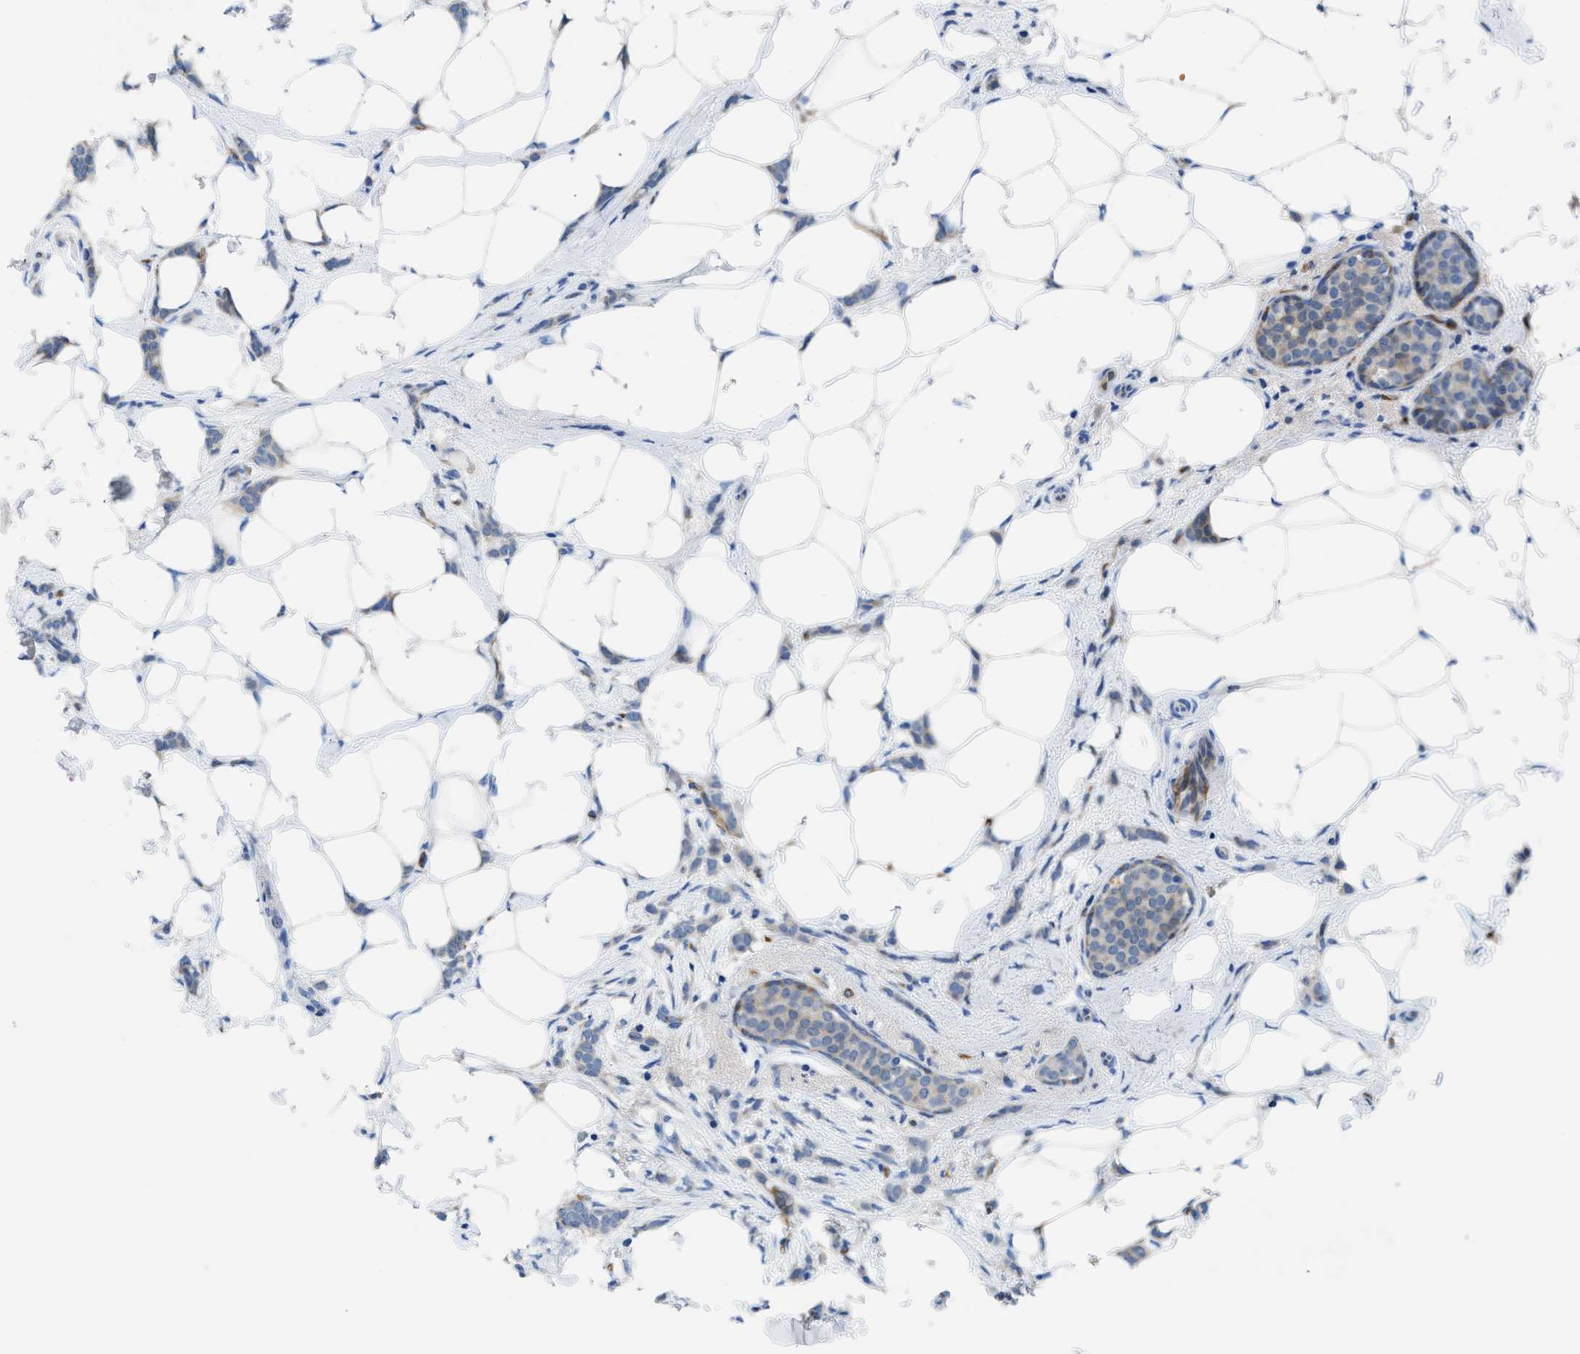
{"staining": {"intensity": "weak", "quantity": "25%-75%", "location": "cytoplasmic/membranous"}, "tissue": "breast cancer", "cell_type": "Tumor cells", "image_type": "cancer", "snomed": [{"axis": "morphology", "description": "Lobular carcinoma, in situ"}, {"axis": "morphology", "description": "Lobular carcinoma"}, {"axis": "topography", "description": "Breast"}], "caption": "Immunohistochemistry (IHC) of breast cancer (lobular carcinoma in situ) reveals low levels of weak cytoplasmic/membranous staining in approximately 25%-75% of tumor cells.", "gene": "SPEG", "patient": {"sex": "female", "age": 41}}